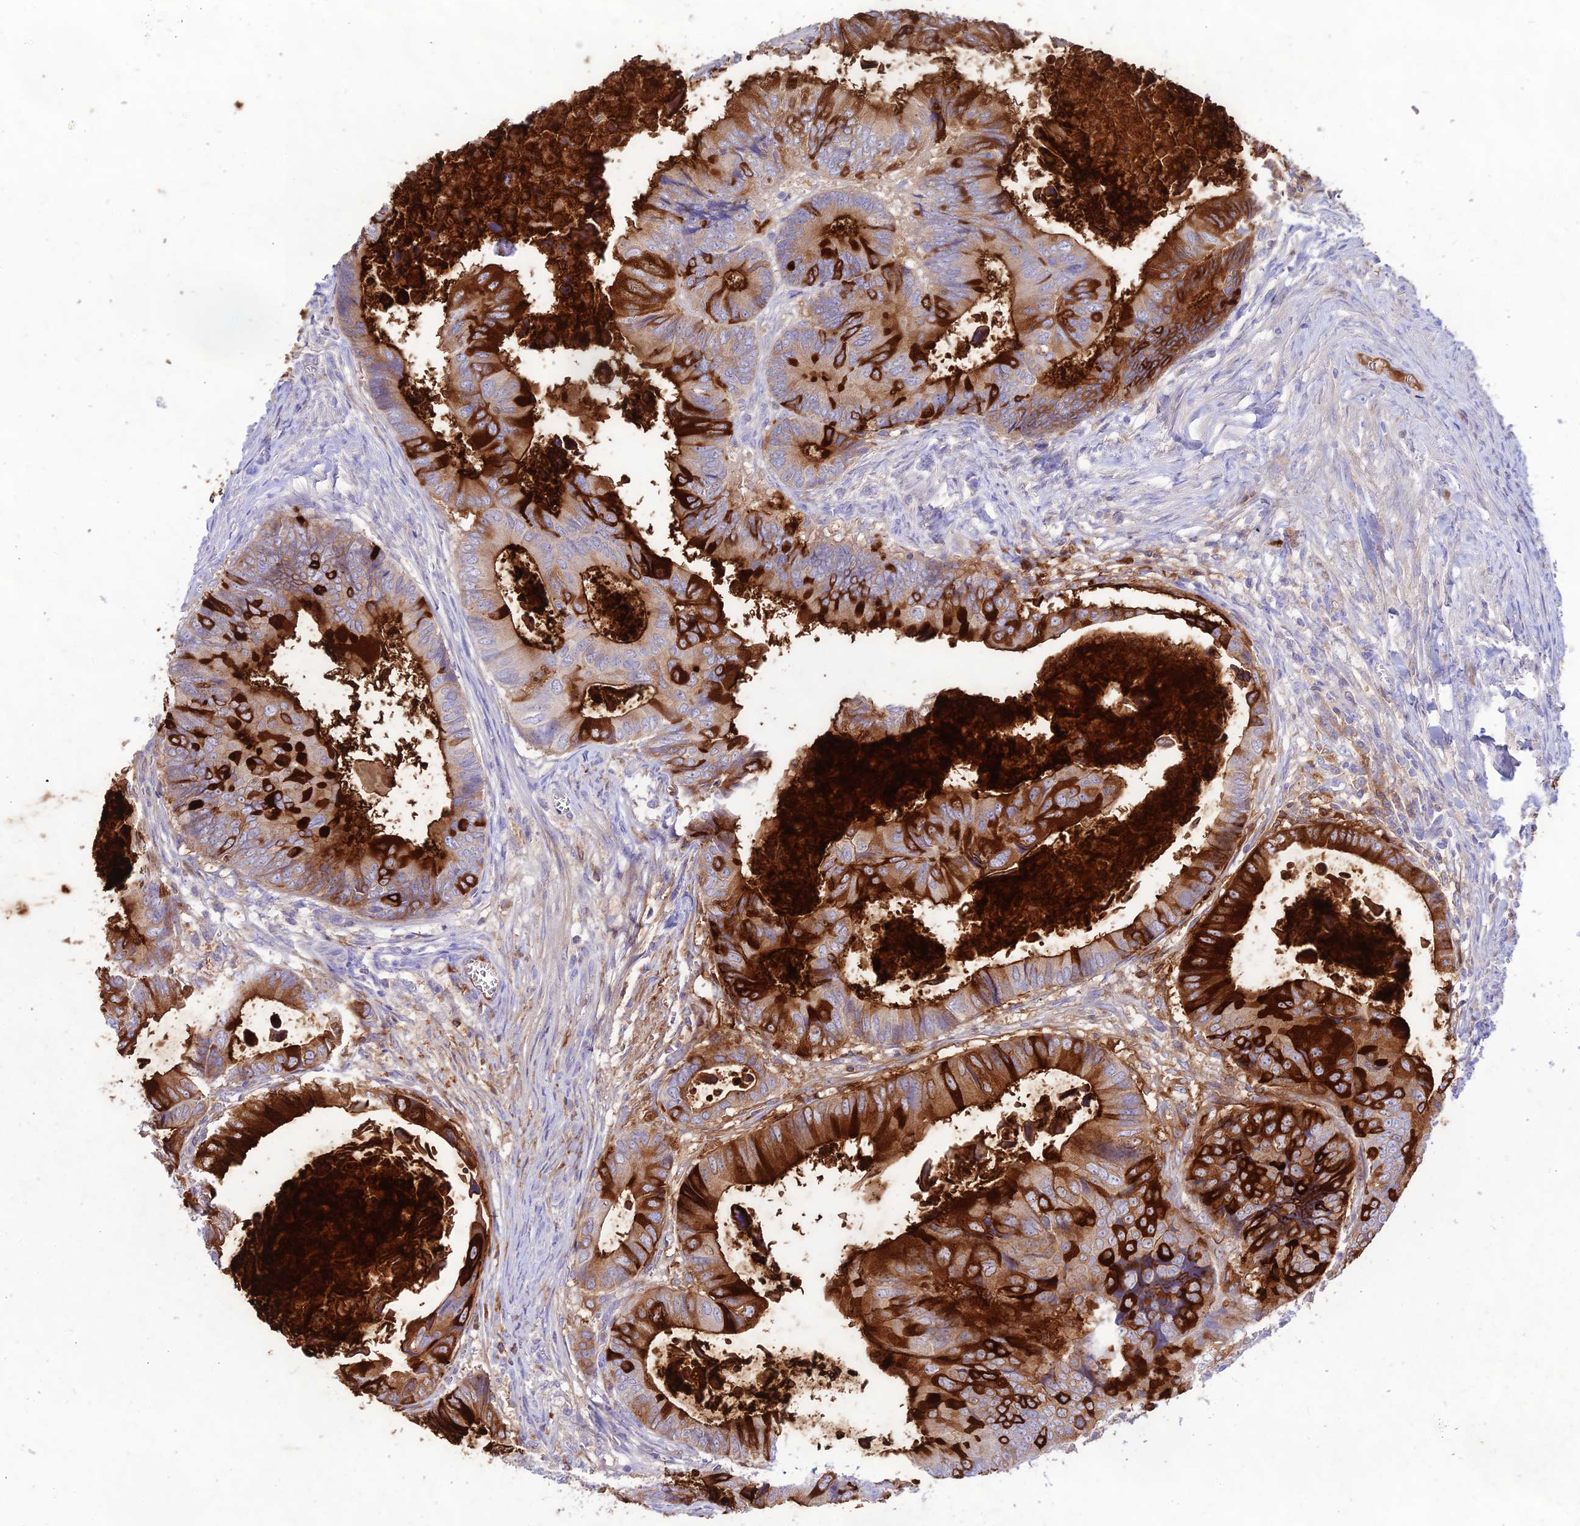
{"staining": {"intensity": "strong", "quantity": "25%-75%", "location": "cytoplasmic/membranous"}, "tissue": "colorectal cancer", "cell_type": "Tumor cells", "image_type": "cancer", "snomed": [{"axis": "morphology", "description": "Adenocarcinoma, NOS"}, {"axis": "topography", "description": "Colon"}], "caption": "An image showing strong cytoplasmic/membranous staining in about 25%-75% of tumor cells in colorectal cancer, as visualized by brown immunohistochemical staining.", "gene": "NLRP9", "patient": {"sex": "male", "age": 85}}